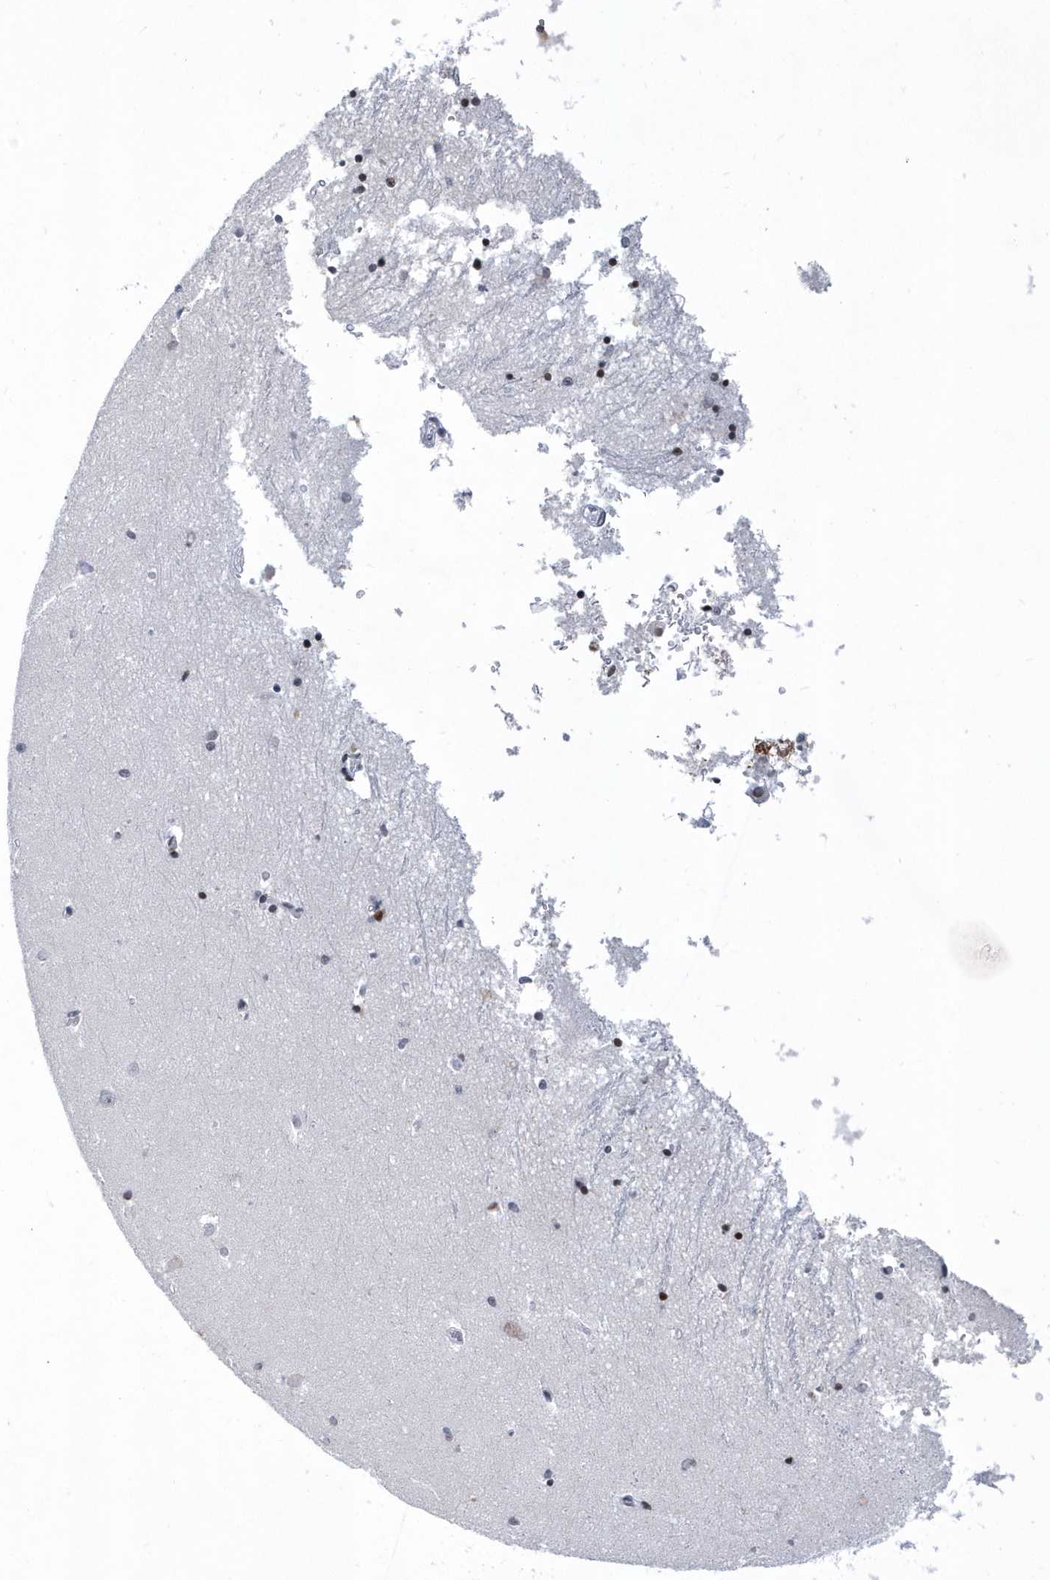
{"staining": {"intensity": "moderate", "quantity": "<25%", "location": "nuclear"}, "tissue": "hippocampus", "cell_type": "Glial cells", "image_type": "normal", "snomed": [{"axis": "morphology", "description": "Normal tissue, NOS"}, {"axis": "topography", "description": "Hippocampus"}], "caption": "Protein expression analysis of benign human hippocampus reveals moderate nuclear positivity in about <25% of glial cells.", "gene": "VWA5B2", "patient": {"sex": "male", "age": 70}}